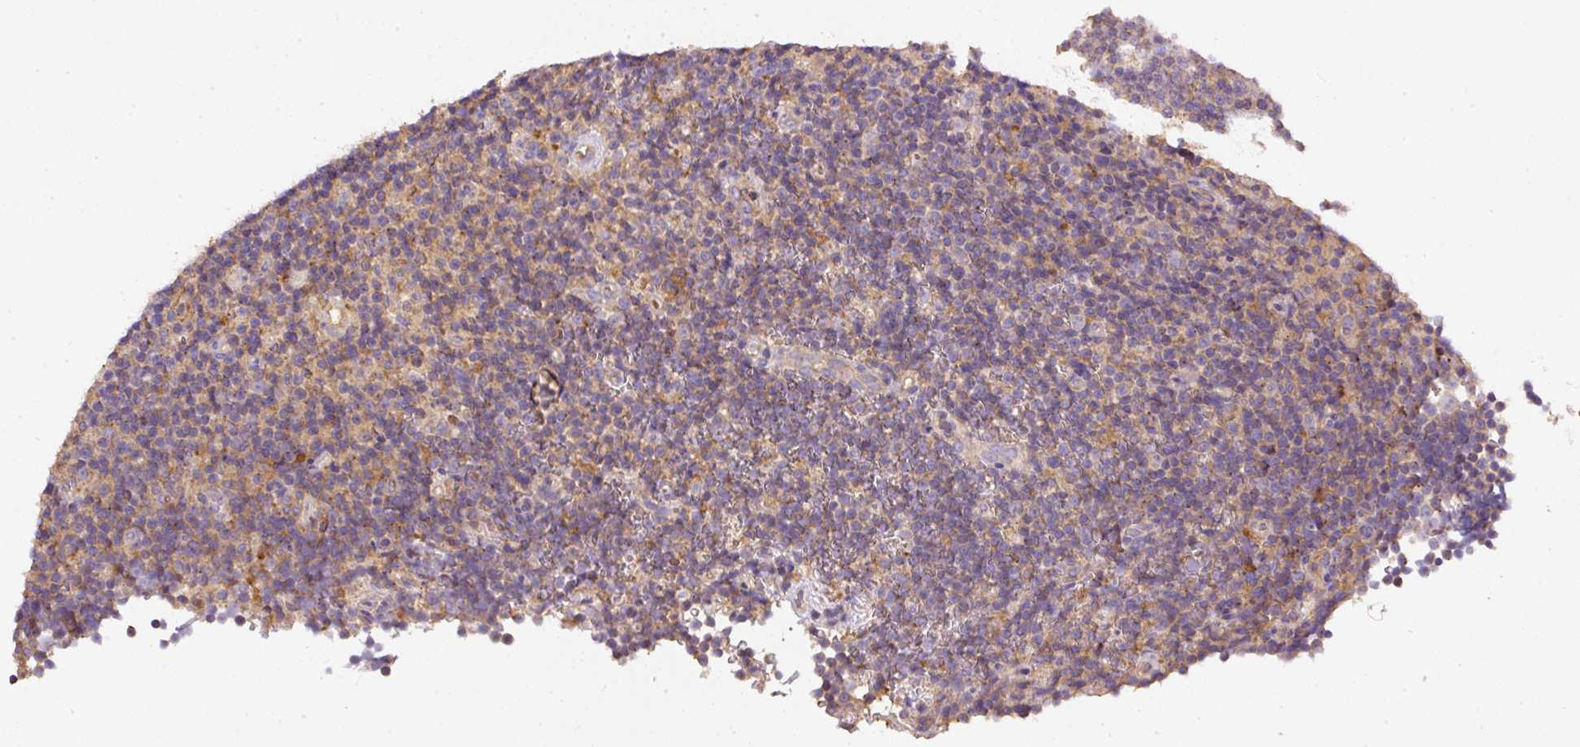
{"staining": {"intensity": "negative", "quantity": "none", "location": "none"}, "tissue": "lymphoma", "cell_type": "Tumor cells", "image_type": "cancer", "snomed": [{"axis": "morphology", "description": "Malignant lymphoma, non-Hodgkin's type, Low grade"}, {"axis": "topography", "description": "Lymph node"}], "caption": "Protein analysis of low-grade malignant lymphoma, non-Hodgkin's type shows no significant positivity in tumor cells.", "gene": "DAPK1", "patient": {"sex": "female", "age": 67}}